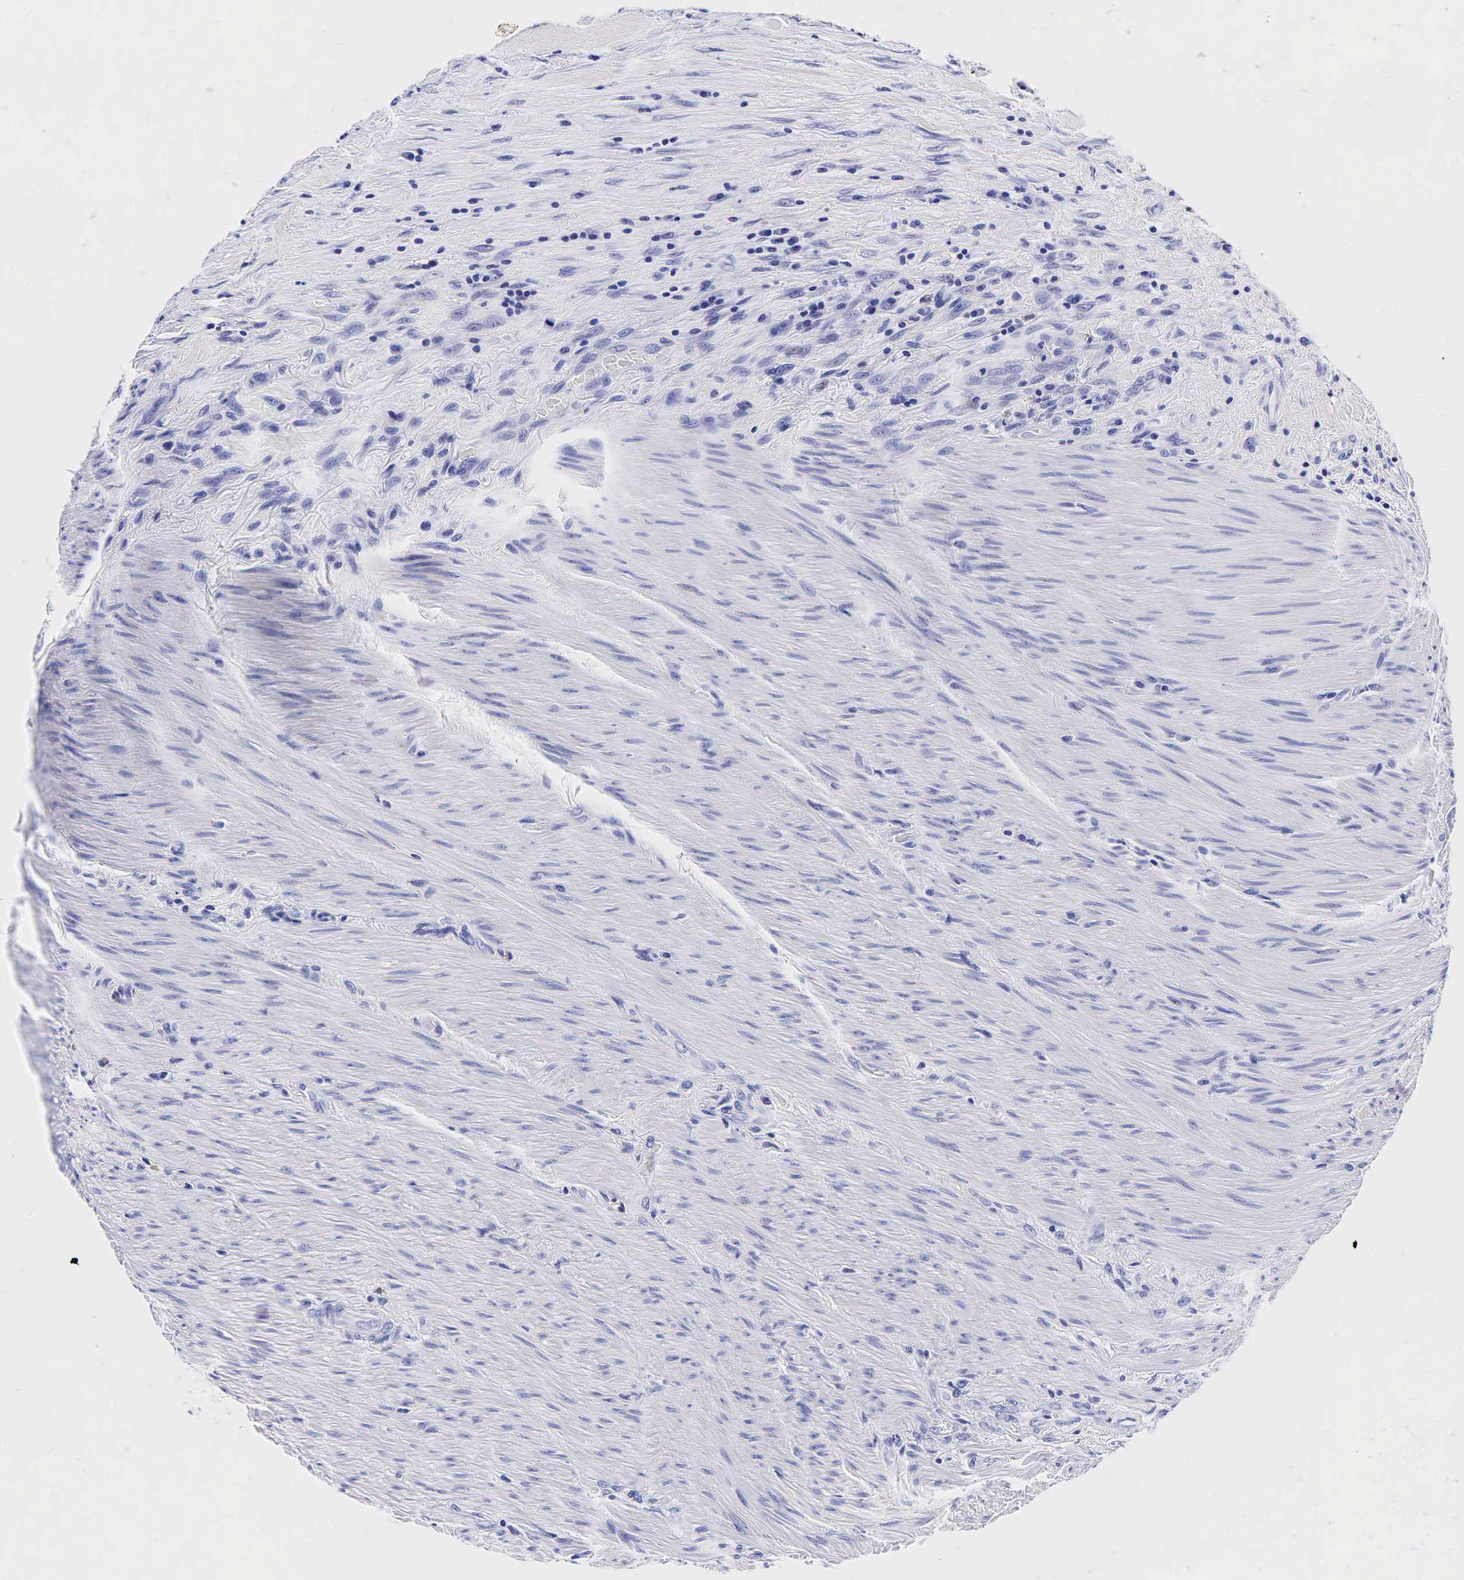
{"staining": {"intensity": "negative", "quantity": "none", "location": "none"}, "tissue": "colorectal cancer", "cell_type": "Tumor cells", "image_type": "cancer", "snomed": [{"axis": "morphology", "description": "Adenocarcinoma, NOS"}, {"axis": "topography", "description": "Rectum"}], "caption": "A high-resolution micrograph shows immunohistochemistry staining of adenocarcinoma (colorectal), which reveals no significant expression in tumor cells. (Brightfield microscopy of DAB IHC at high magnification).", "gene": "GCG", "patient": {"sex": "female", "age": 57}}